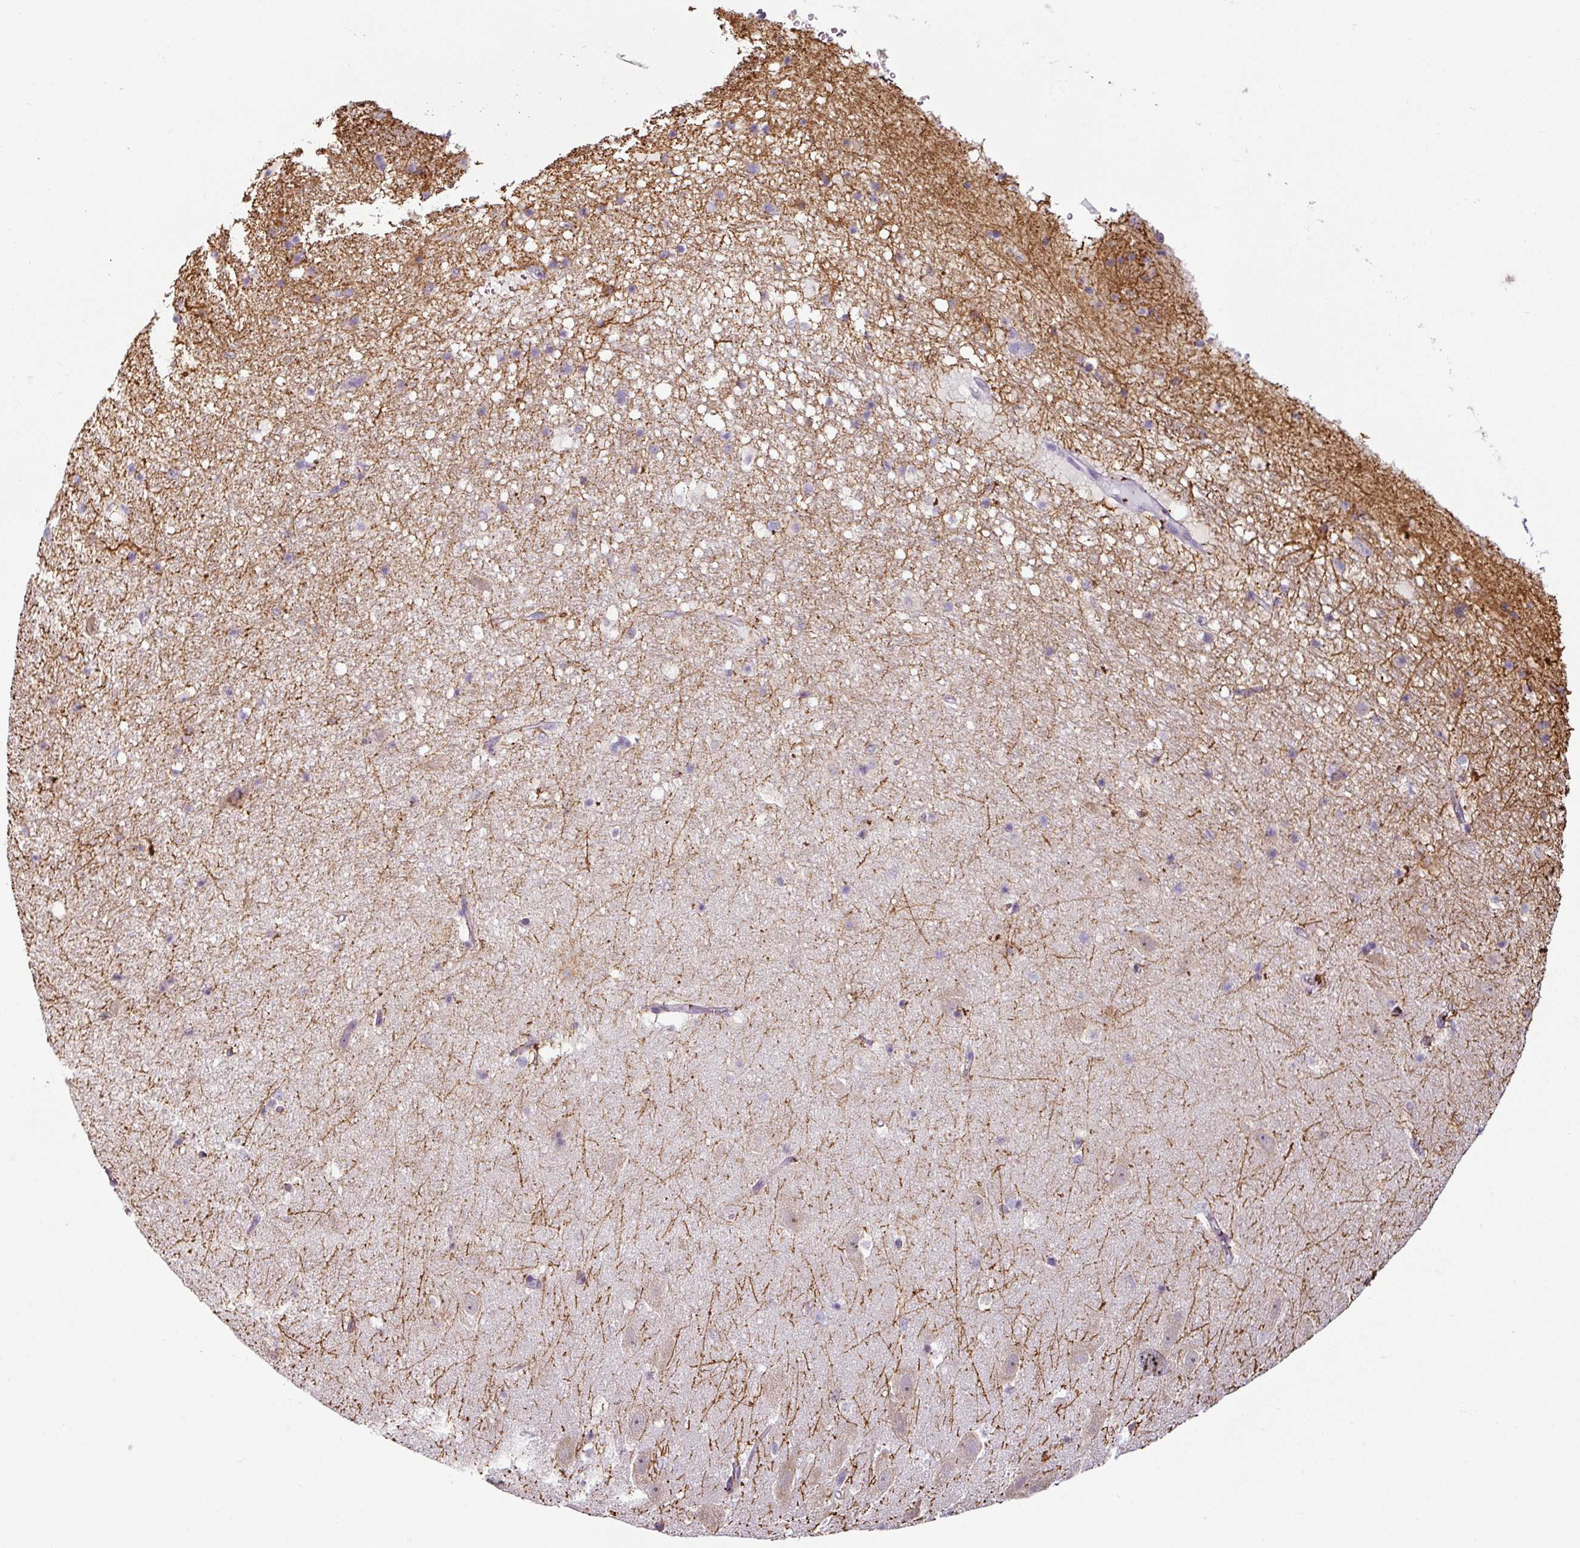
{"staining": {"intensity": "negative", "quantity": "none", "location": "none"}, "tissue": "hippocampus", "cell_type": "Glial cells", "image_type": "normal", "snomed": [{"axis": "morphology", "description": "Normal tissue, NOS"}, {"axis": "topography", "description": "Hippocampus"}], "caption": "This histopathology image is of benign hippocampus stained with immunohistochemistry to label a protein in brown with the nuclei are counter-stained blue. There is no positivity in glial cells.", "gene": "OR52D1", "patient": {"sex": "male", "age": 37}}